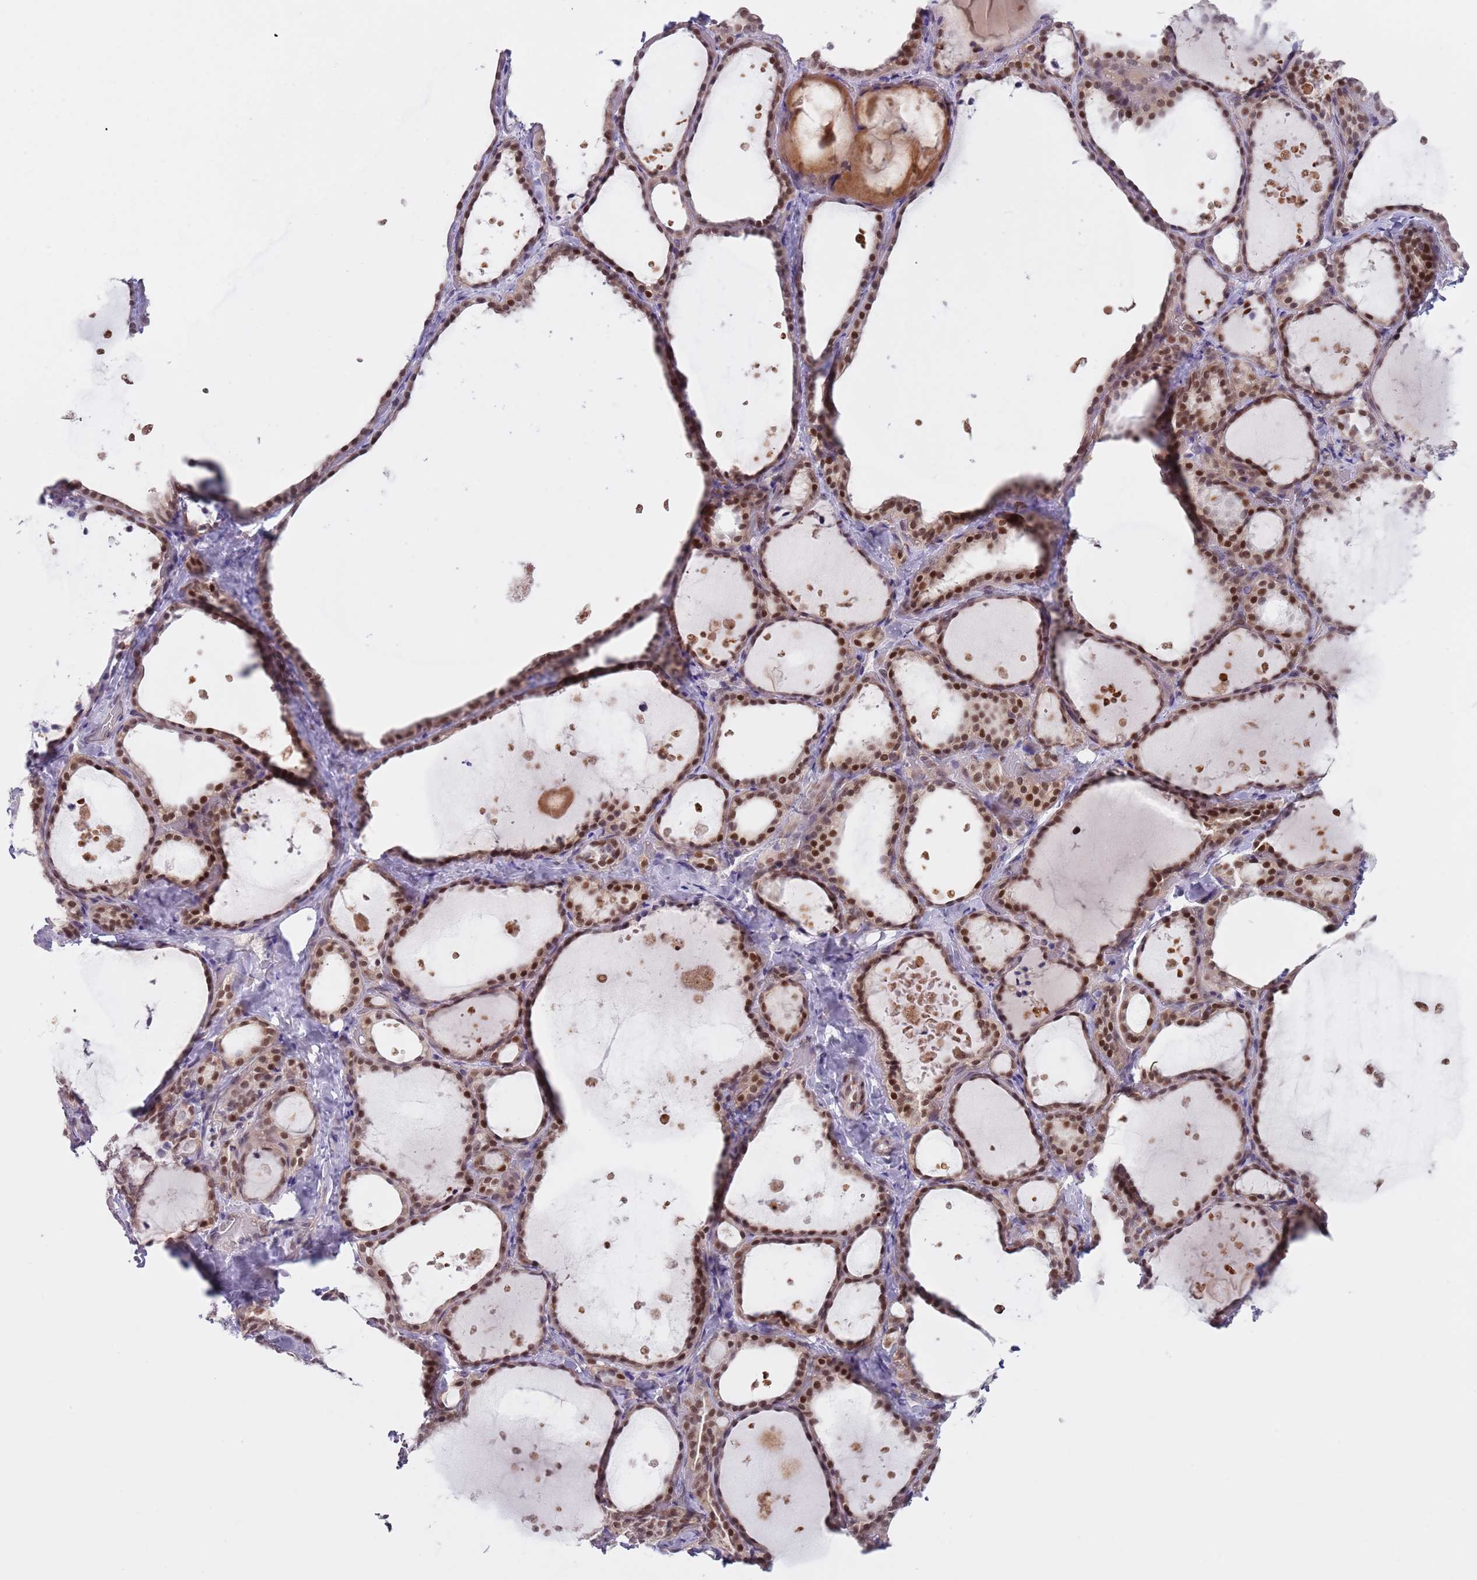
{"staining": {"intensity": "moderate", "quantity": ">75%", "location": "nuclear"}, "tissue": "thyroid gland", "cell_type": "Glandular cells", "image_type": "normal", "snomed": [{"axis": "morphology", "description": "Normal tissue, NOS"}, {"axis": "topography", "description": "Thyroid gland"}], "caption": "Moderate nuclear protein expression is appreciated in about >75% of glandular cells in thyroid gland.", "gene": "SLC25A32", "patient": {"sex": "female", "age": 44}}